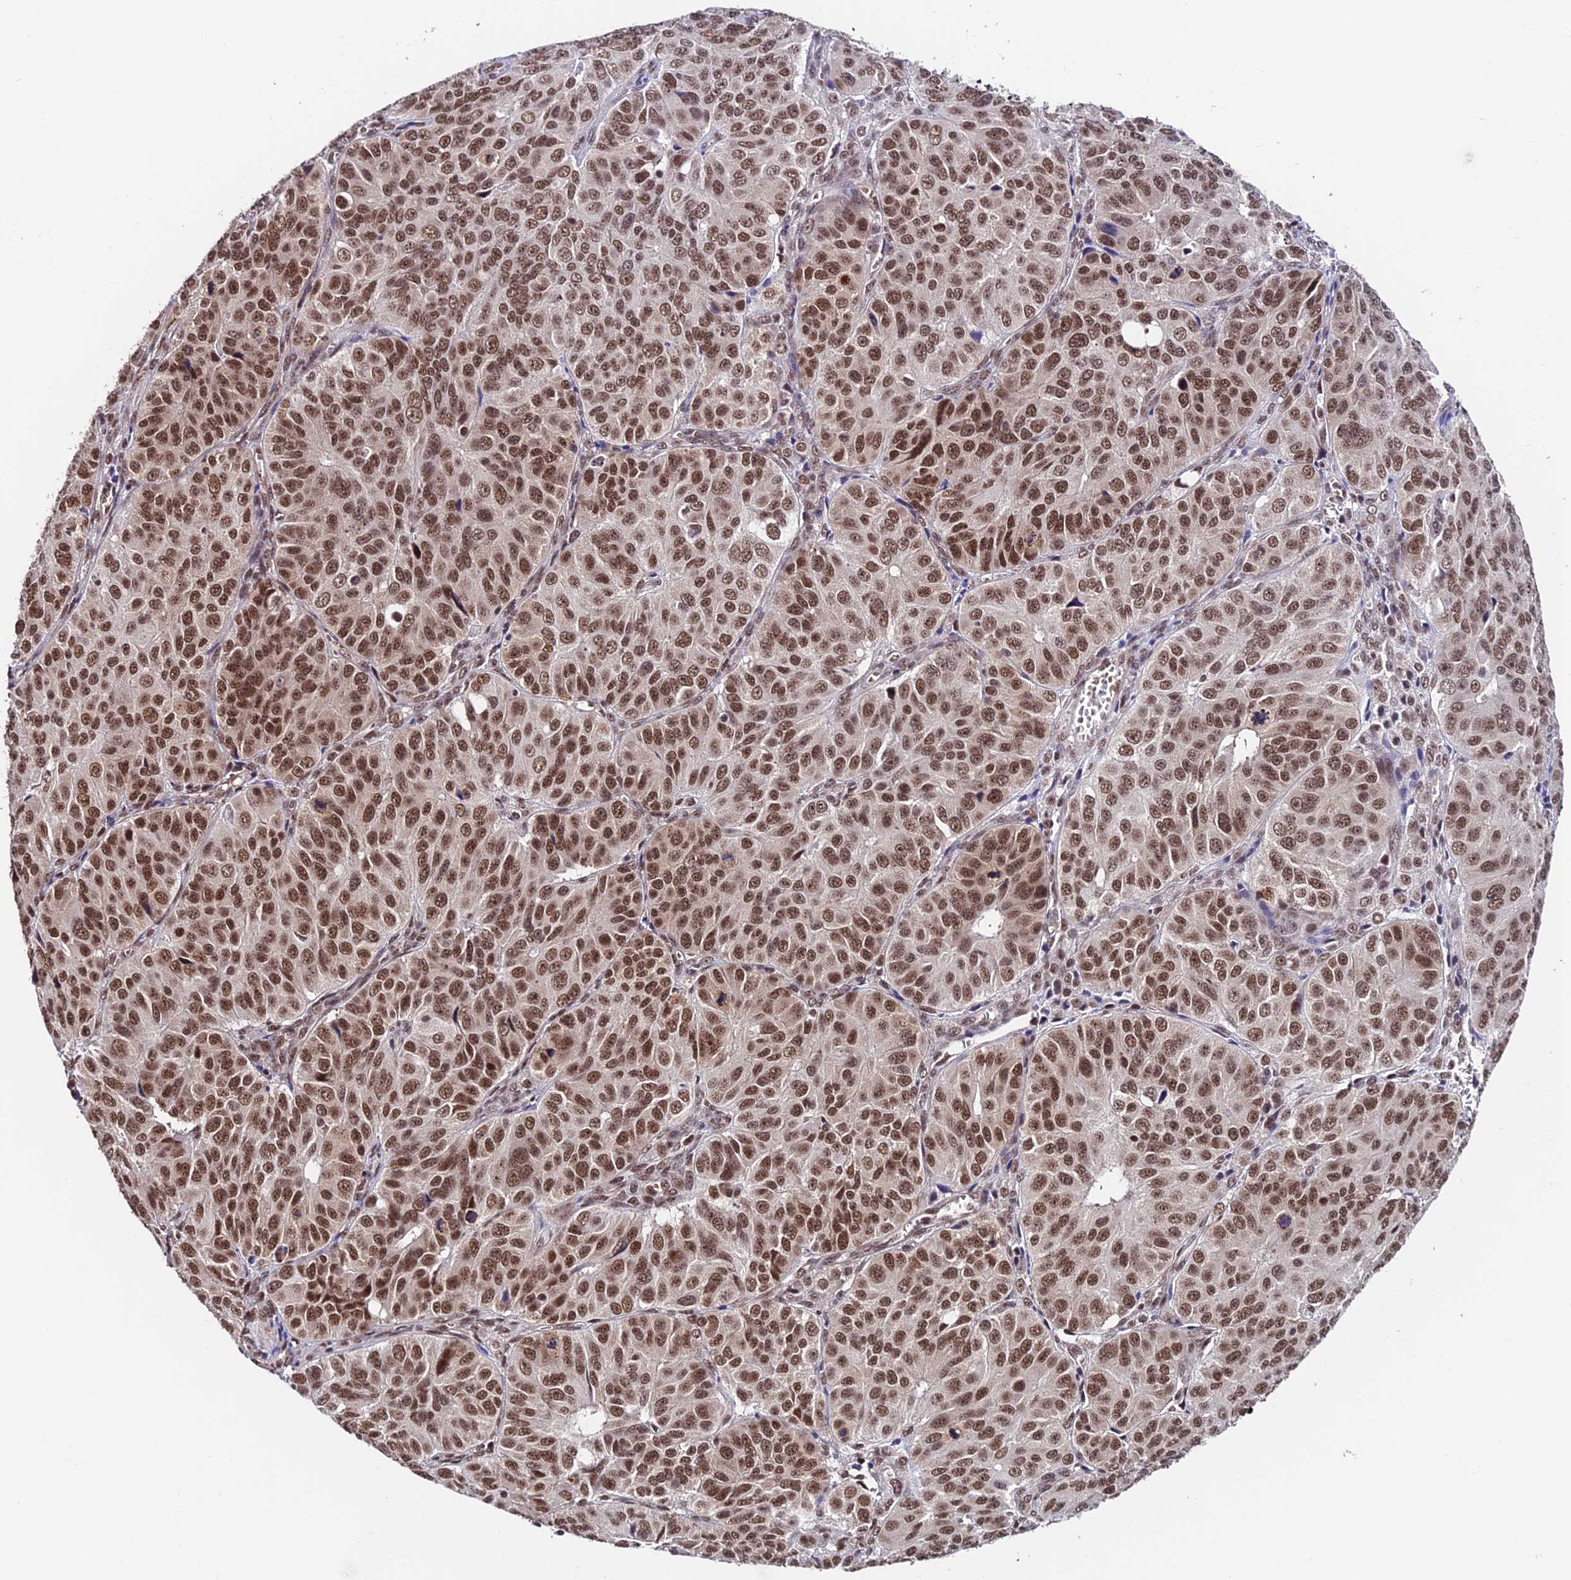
{"staining": {"intensity": "moderate", "quantity": ">75%", "location": "nuclear"}, "tissue": "ovarian cancer", "cell_type": "Tumor cells", "image_type": "cancer", "snomed": [{"axis": "morphology", "description": "Carcinoma, endometroid"}, {"axis": "topography", "description": "Ovary"}], "caption": "A histopathology image of endometroid carcinoma (ovarian) stained for a protein shows moderate nuclear brown staining in tumor cells. The protein is stained brown, and the nuclei are stained in blue (DAB (3,3'-diaminobenzidine) IHC with brightfield microscopy, high magnification).", "gene": "RBM42", "patient": {"sex": "female", "age": 51}}